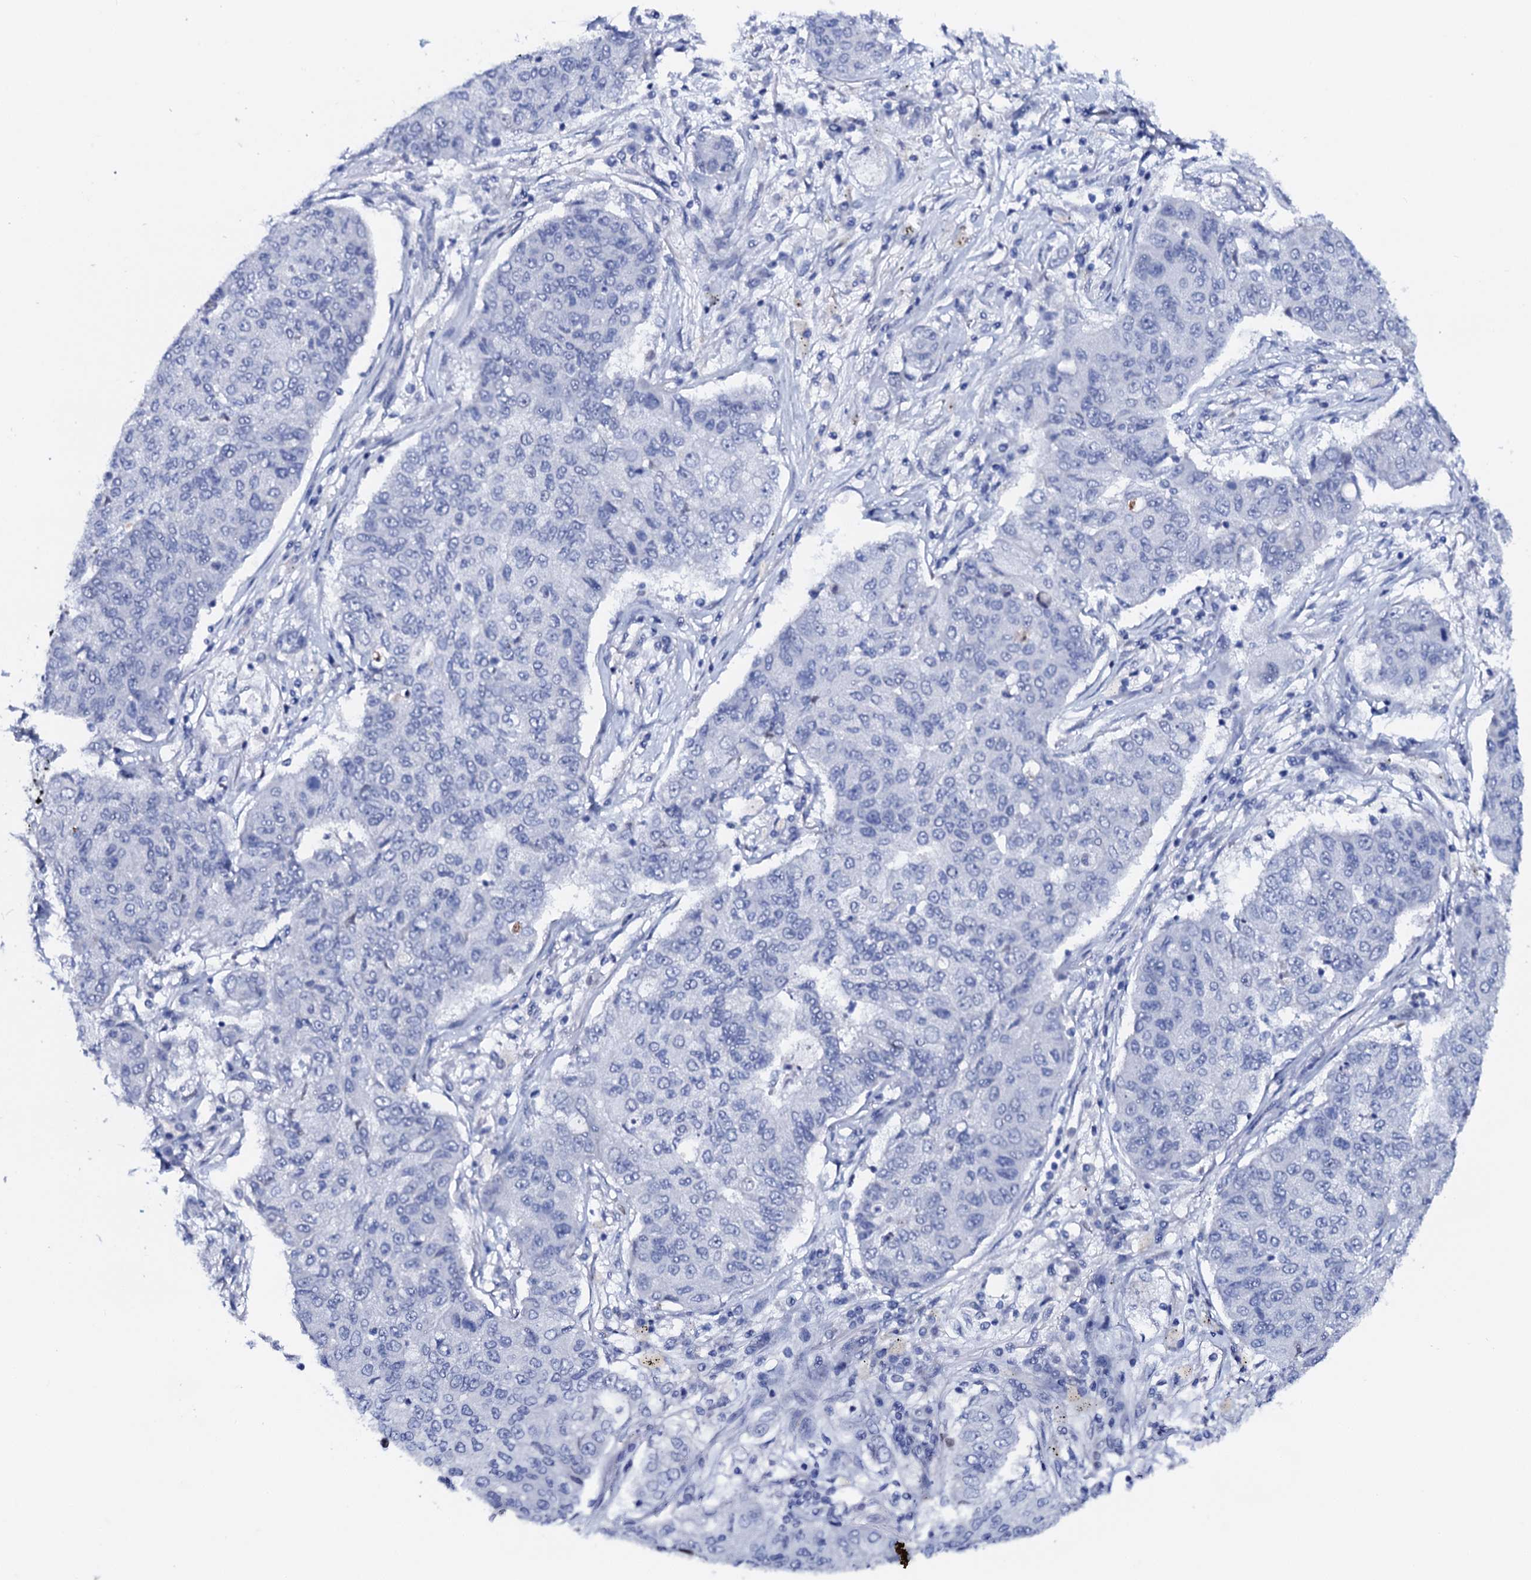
{"staining": {"intensity": "negative", "quantity": "none", "location": "none"}, "tissue": "lung cancer", "cell_type": "Tumor cells", "image_type": "cancer", "snomed": [{"axis": "morphology", "description": "Squamous cell carcinoma, NOS"}, {"axis": "topography", "description": "Lung"}], "caption": "Immunohistochemical staining of squamous cell carcinoma (lung) exhibits no significant positivity in tumor cells. (Brightfield microscopy of DAB (3,3'-diaminobenzidine) immunohistochemistry at high magnification).", "gene": "C16orf87", "patient": {"sex": "male", "age": 74}}